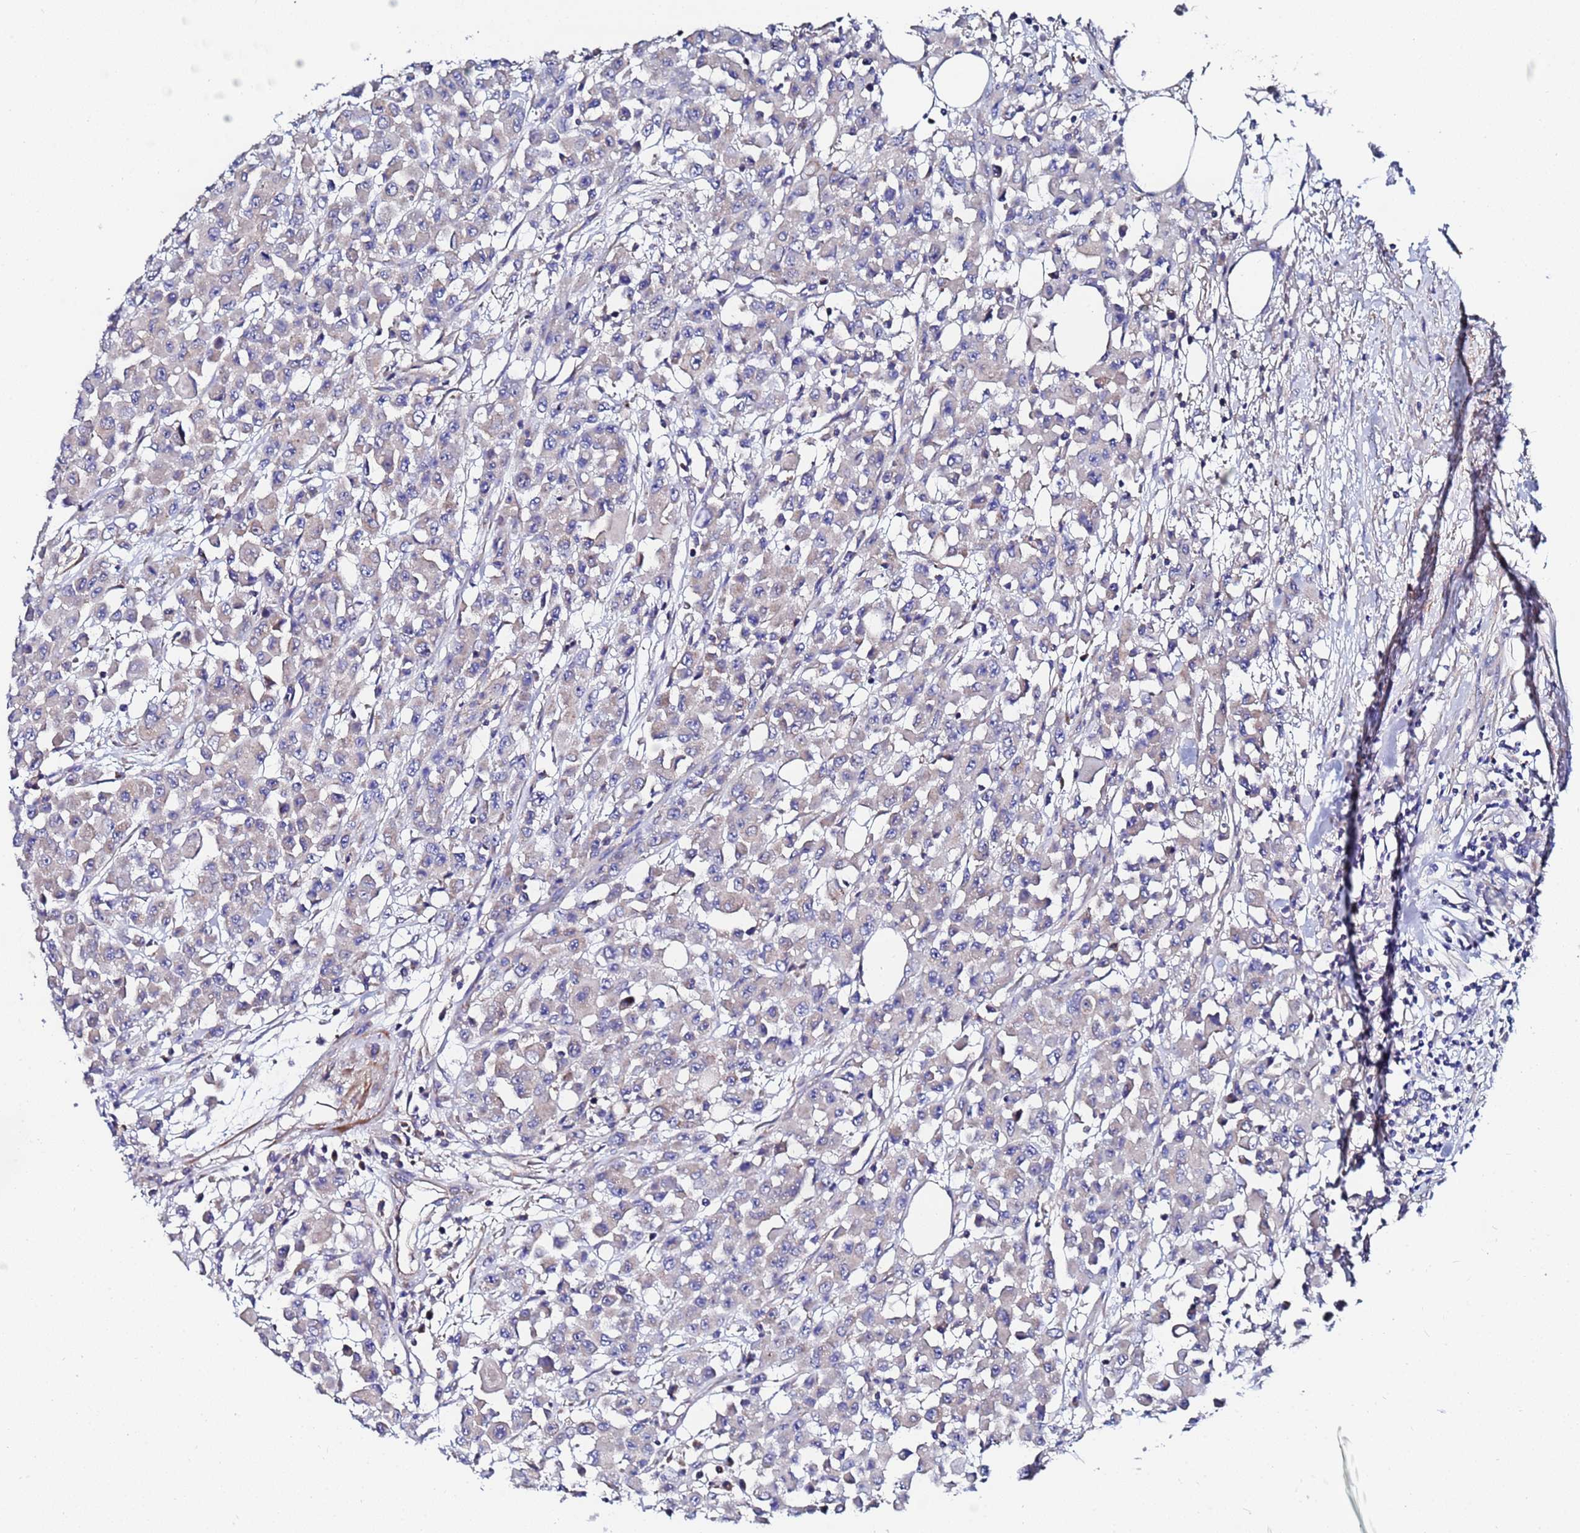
{"staining": {"intensity": "weak", "quantity": "<25%", "location": "cytoplasmic/membranous"}, "tissue": "colorectal cancer", "cell_type": "Tumor cells", "image_type": "cancer", "snomed": [{"axis": "morphology", "description": "Adenocarcinoma, NOS"}, {"axis": "topography", "description": "Colon"}], "caption": "High magnification brightfield microscopy of colorectal adenocarcinoma stained with DAB (3,3'-diaminobenzidine) (brown) and counterstained with hematoxylin (blue): tumor cells show no significant positivity.", "gene": "FAHD2A", "patient": {"sex": "male", "age": 51}}